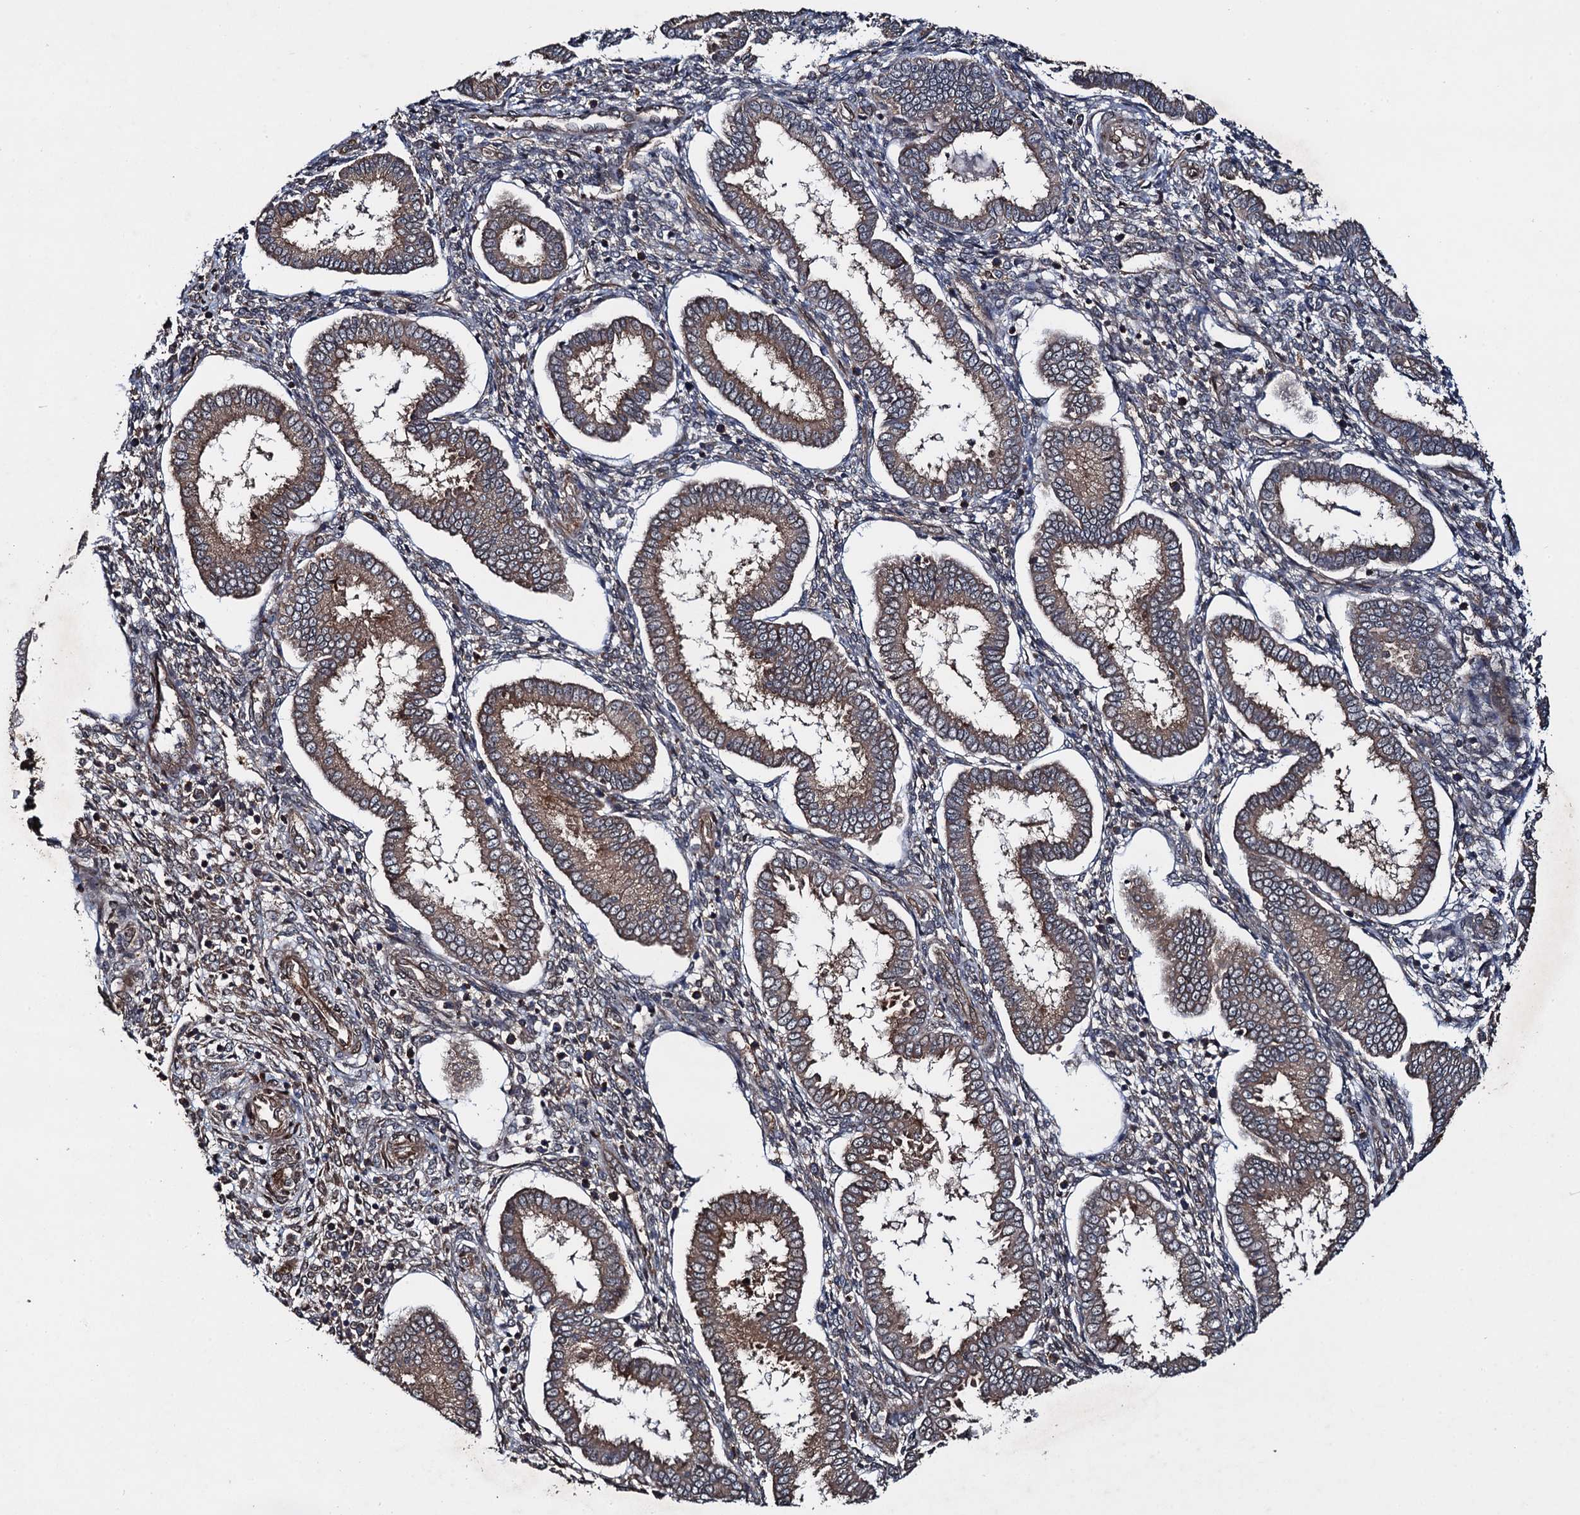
{"staining": {"intensity": "moderate", "quantity": ">75%", "location": "cytoplasmic/membranous"}, "tissue": "endometrium", "cell_type": "Cells in endometrial stroma", "image_type": "normal", "snomed": [{"axis": "morphology", "description": "Normal tissue, NOS"}, {"axis": "topography", "description": "Endometrium"}], "caption": "High-magnification brightfield microscopy of benign endometrium stained with DAB (brown) and counterstained with hematoxylin (blue). cells in endometrial stroma exhibit moderate cytoplasmic/membranous staining is identified in approximately>75% of cells.", "gene": "RHOBTB1", "patient": {"sex": "female", "age": 24}}